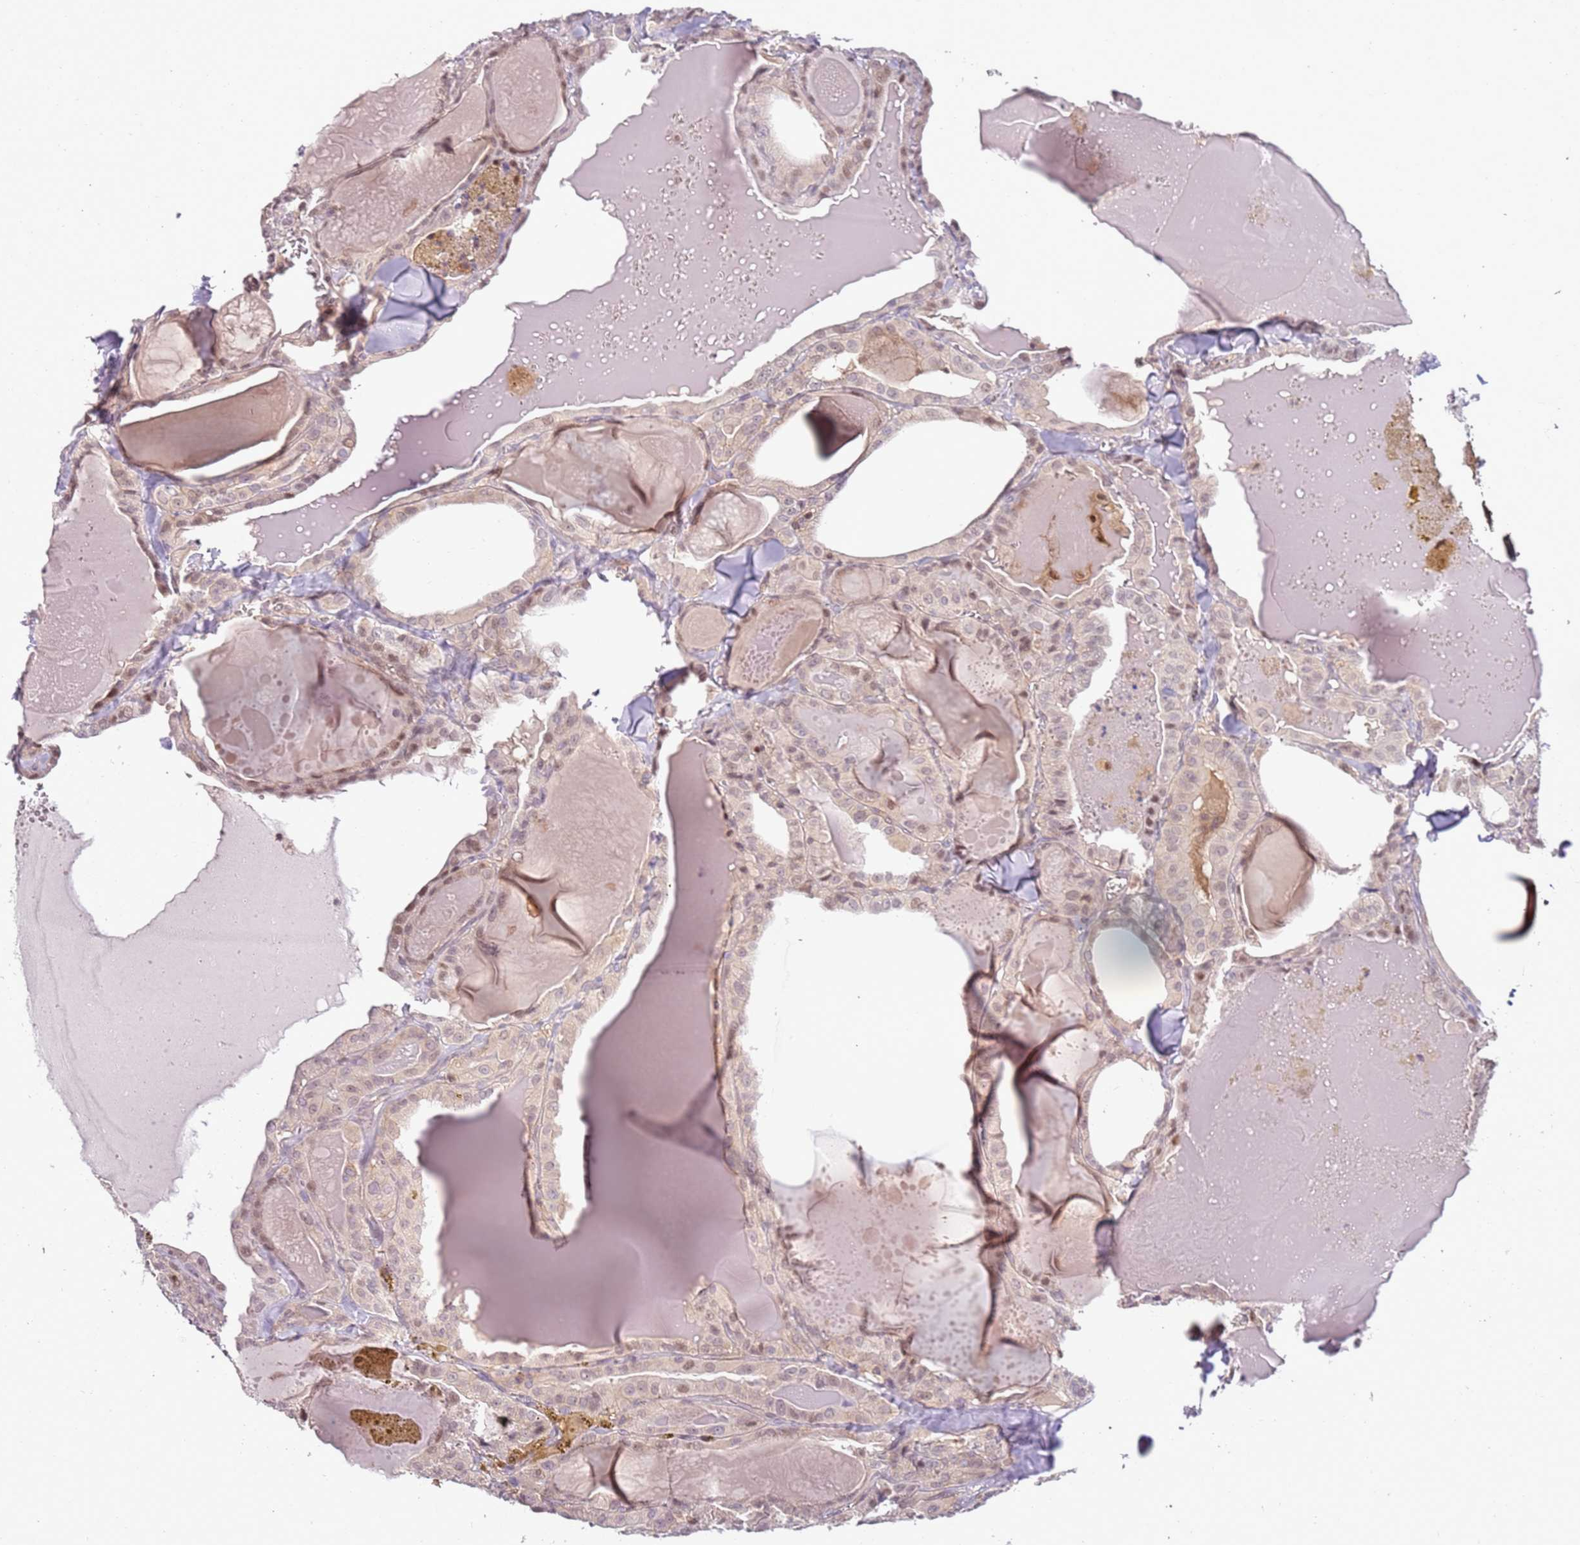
{"staining": {"intensity": "moderate", "quantity": ">75%", "location": "nuclear"}, "tissue": "thyroid cancer", "cell_type": "Tumor cells", "image_type": "cancer", "snomed": [{"axis": "morphology", "description": "Papillary adenocarcinoma, NOS"}, {"axis": "topography", "description": "Thyroid gland"}], "caption": "Human thyroid papillary adenocarcinoma stained for a protein (brown) exhibits moderate nuclear positive positivity in approximately >75% of tumor cells.", "gene": "GSTO2", "patient": {"sex": "male", "age": 52}}